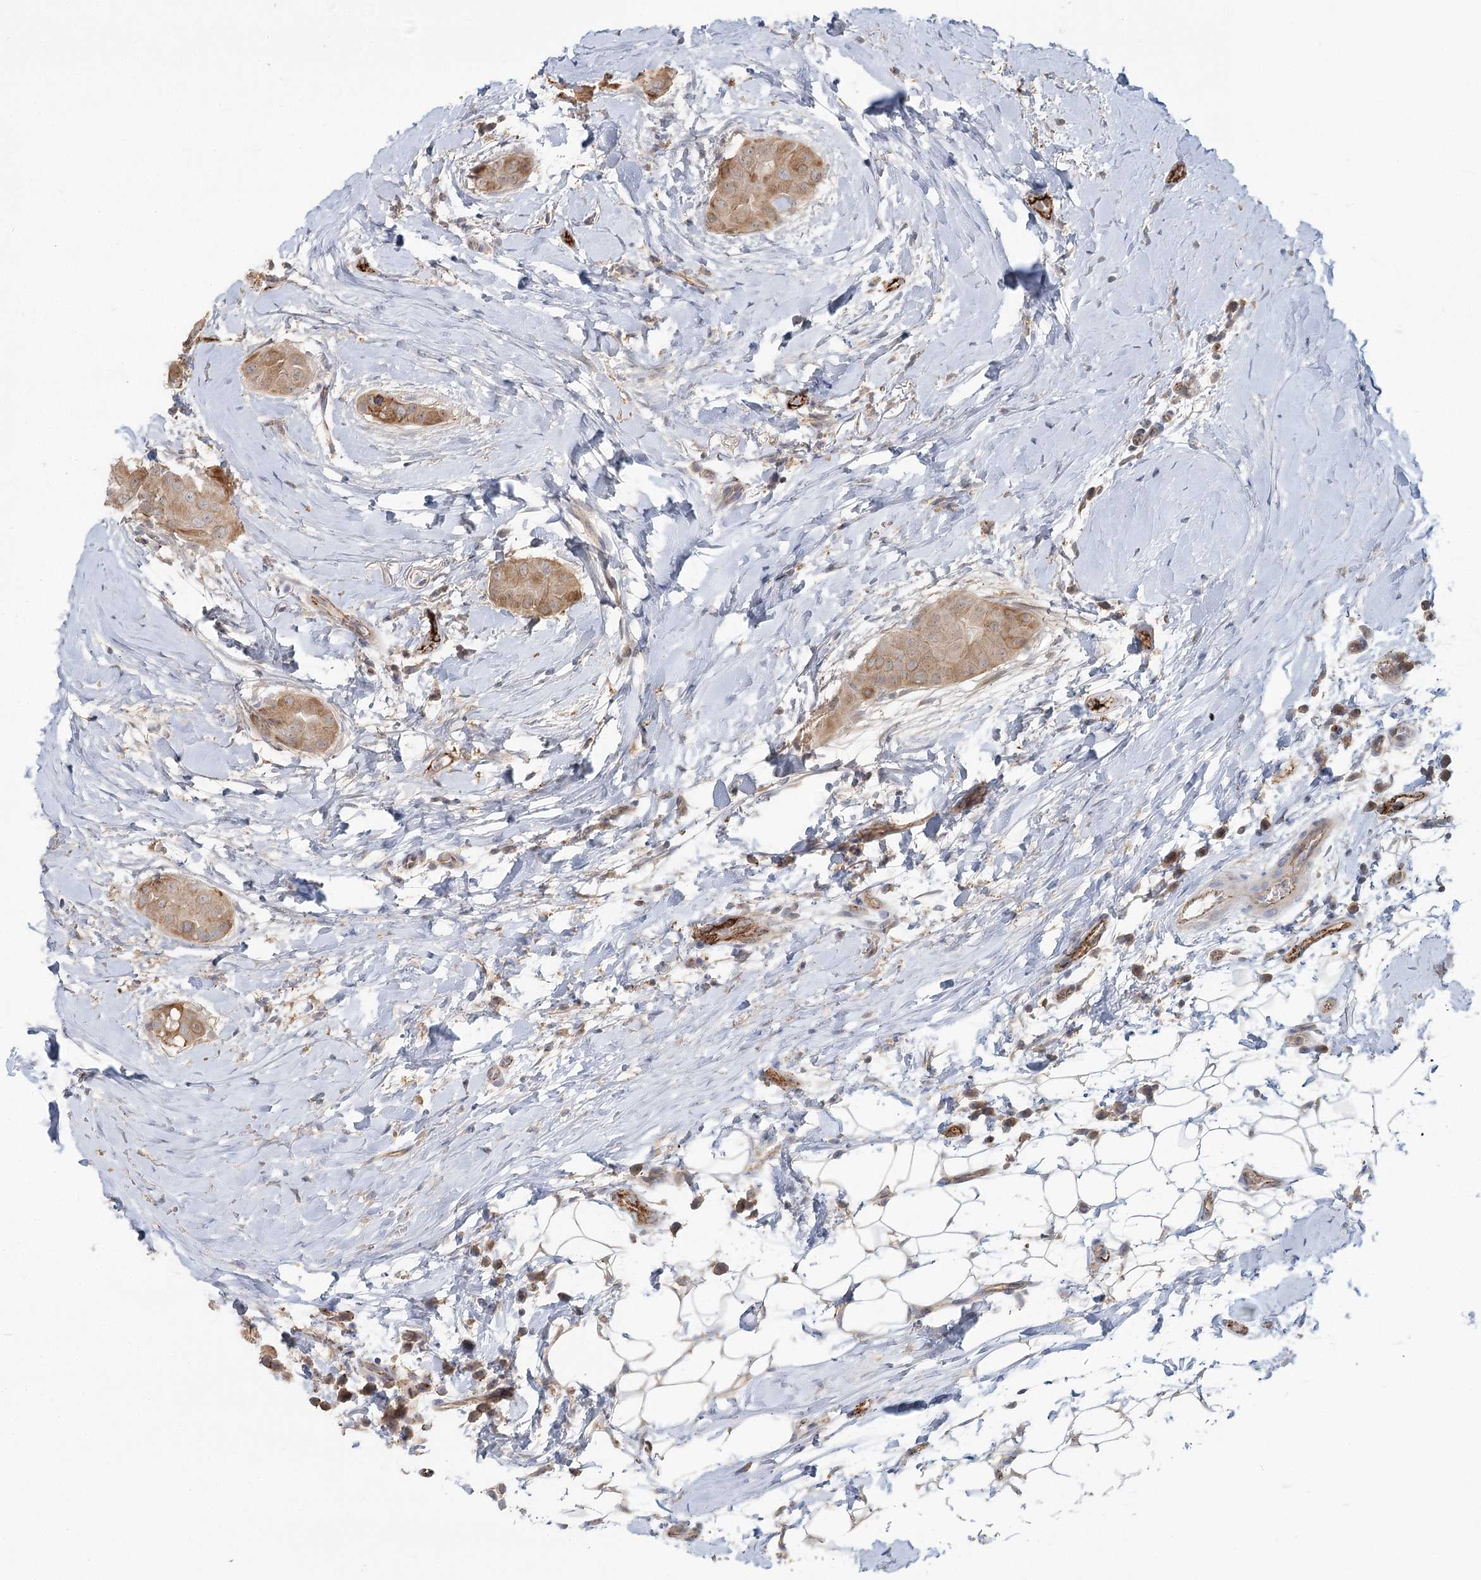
{"staining": {"intensity": "moderate", "quantity": ">75%", "location": "cytoplasmic/membranous"}, "tissue": "thyroid cancer", "cell_type": "Tumor cells", "image_type": "cancer", "snomed": [{"axis": "morphology", "description": "Papillary adenocarcinoma, NOS"}, {"axis": "topography", "description": "Thyroid gland"}], "caption": "Papillary adenocarcinoma (thyroid) tissue displays moderate cytoplasmic/membranous expression in approximately >75% of tumor cells (DAB = brown stain, brightfield microscopy at high magnification).", "gene": "KBTBD4", "patient": {"sex": "male", "age": 33}}